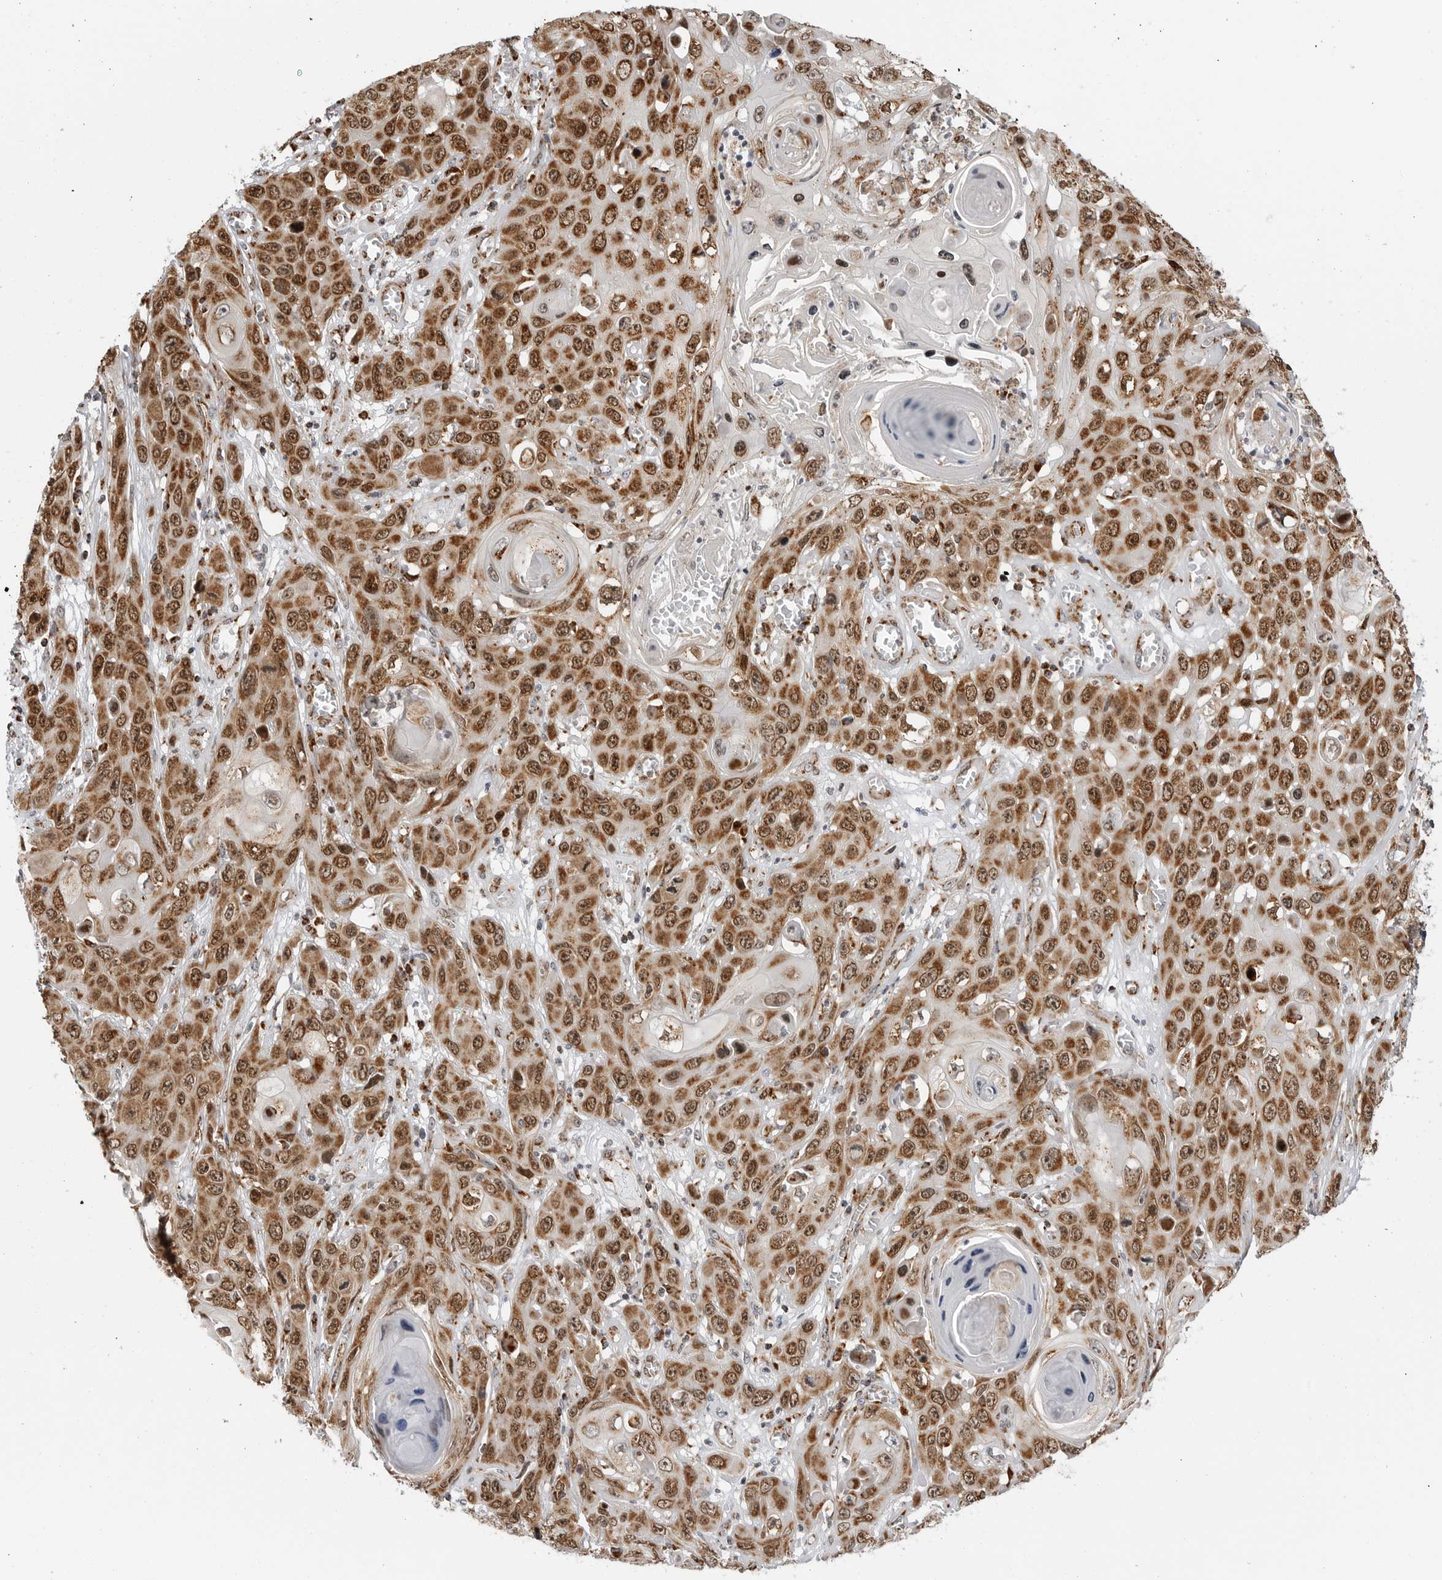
{"staining": {"intensity": "moderate", "quantity": ">75%", "location": "cytoplasmic/membranous,nuclear"}, "tissue": "skin cancer", "cell_type": "Tumor cells", "image_type": "cancer", "snomed": [{"axis": "morphology", "description": "Squamous cell carcinoma, NOS"}, {"axis": "topography", "description": "Skin"}], "caption": "Squamous cell carcinoma (skin) was stained to show a protein in brown. There is medium levels of moderate cytoplasmic/membranous and nuclear expression in approximately >75% of tumor cells.", "gene": "COX5A", "patient": {"sex": "male", "age": 55}}